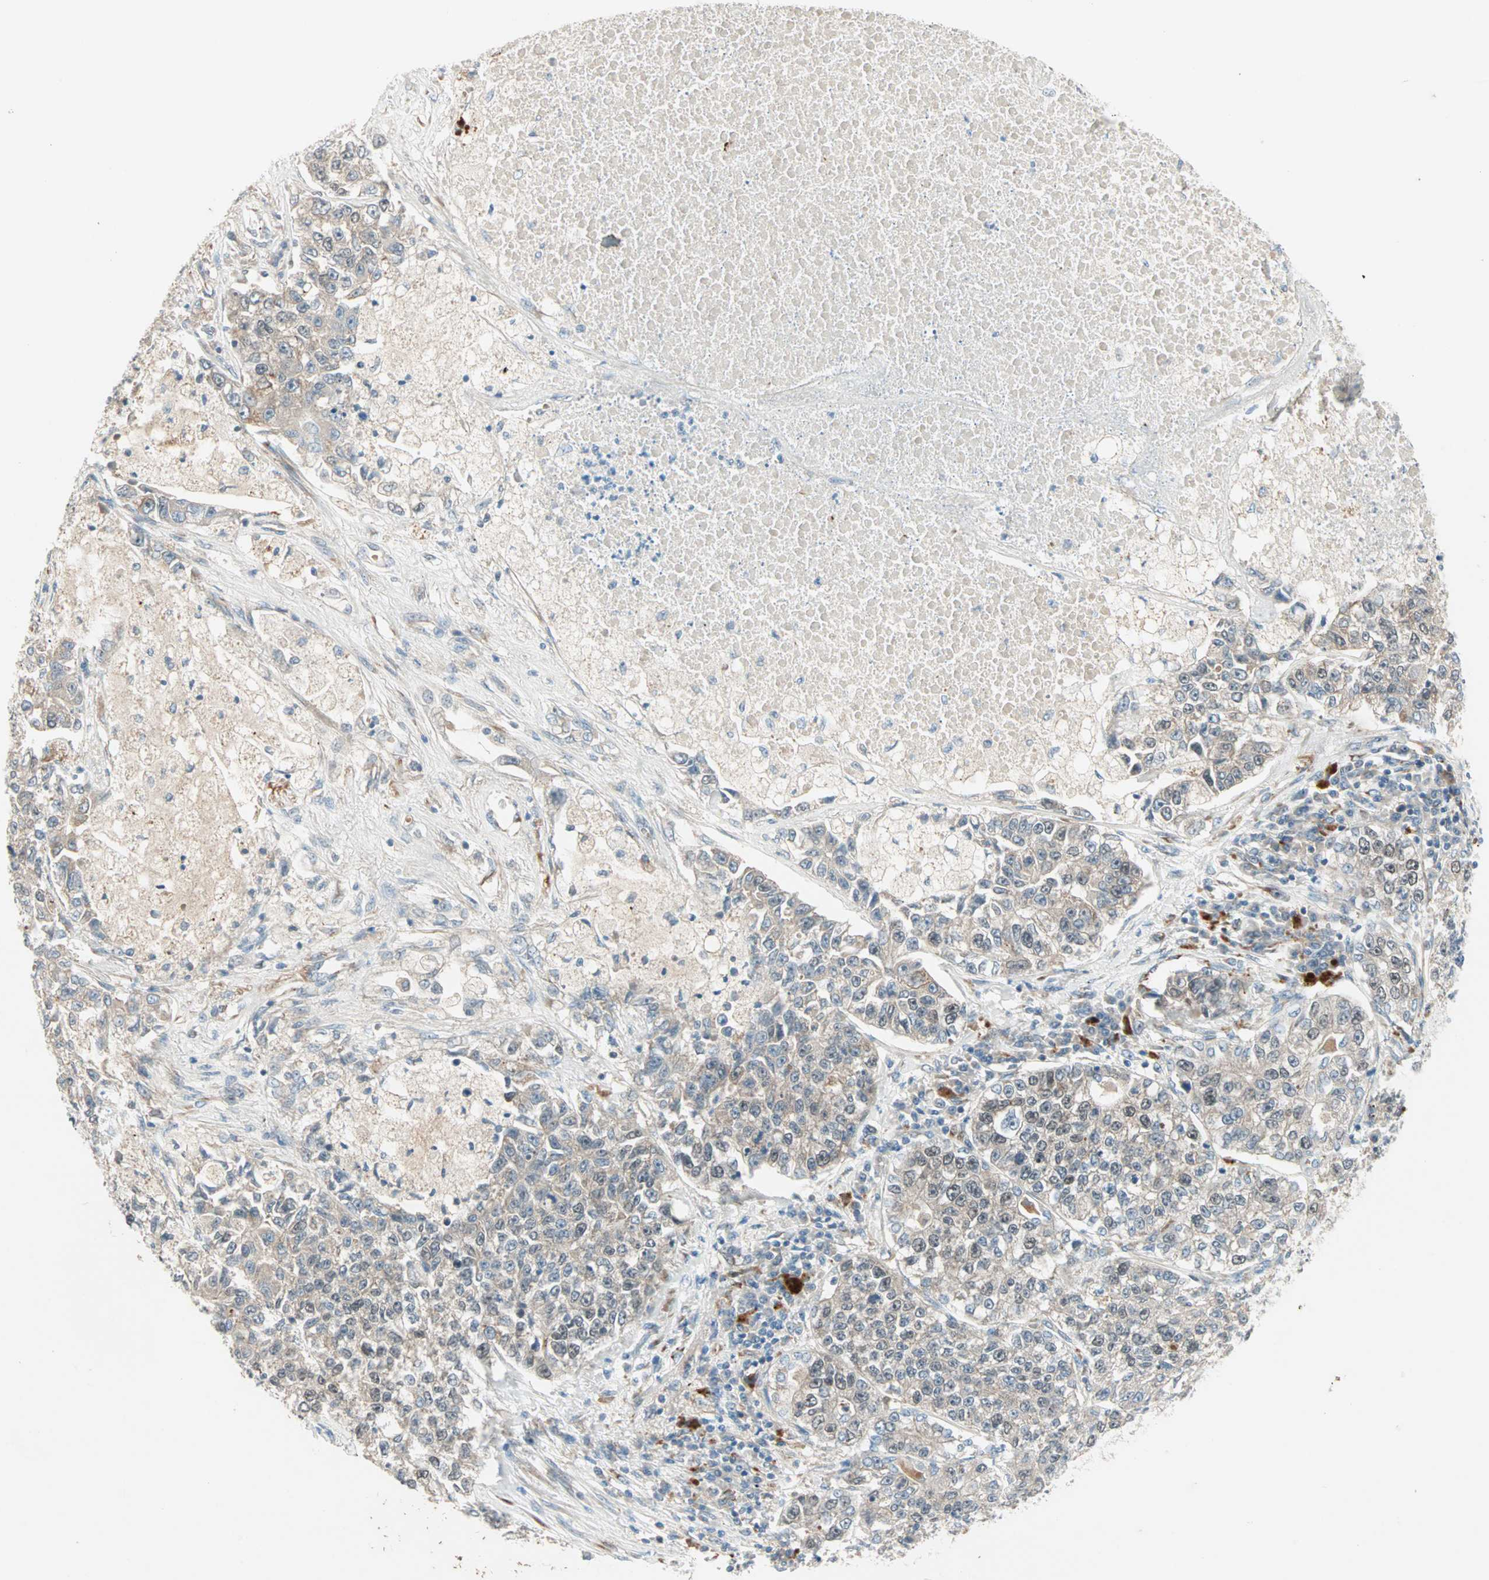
{"staining": {"intensity": "weak", "quantity": ">75%", "location": "cytoplasmic/membranous"}, "tissue": "lung cancer", "cell_type": "Tumor cells", "image_type": "cancer", "snomed": [{"axis": "morphology", "description": "Adenocarcinoma, NOS"}, {"axis": "topography", "description": "Lung"}], "caption": "Protein staining of lung adenocarcinoma tissue demonstrates weak cytoplasmic/membranous staining in about >75% of tumor cells.", "gene": "ZNF37A", "patient": {"sex": "male", "age": 49}}